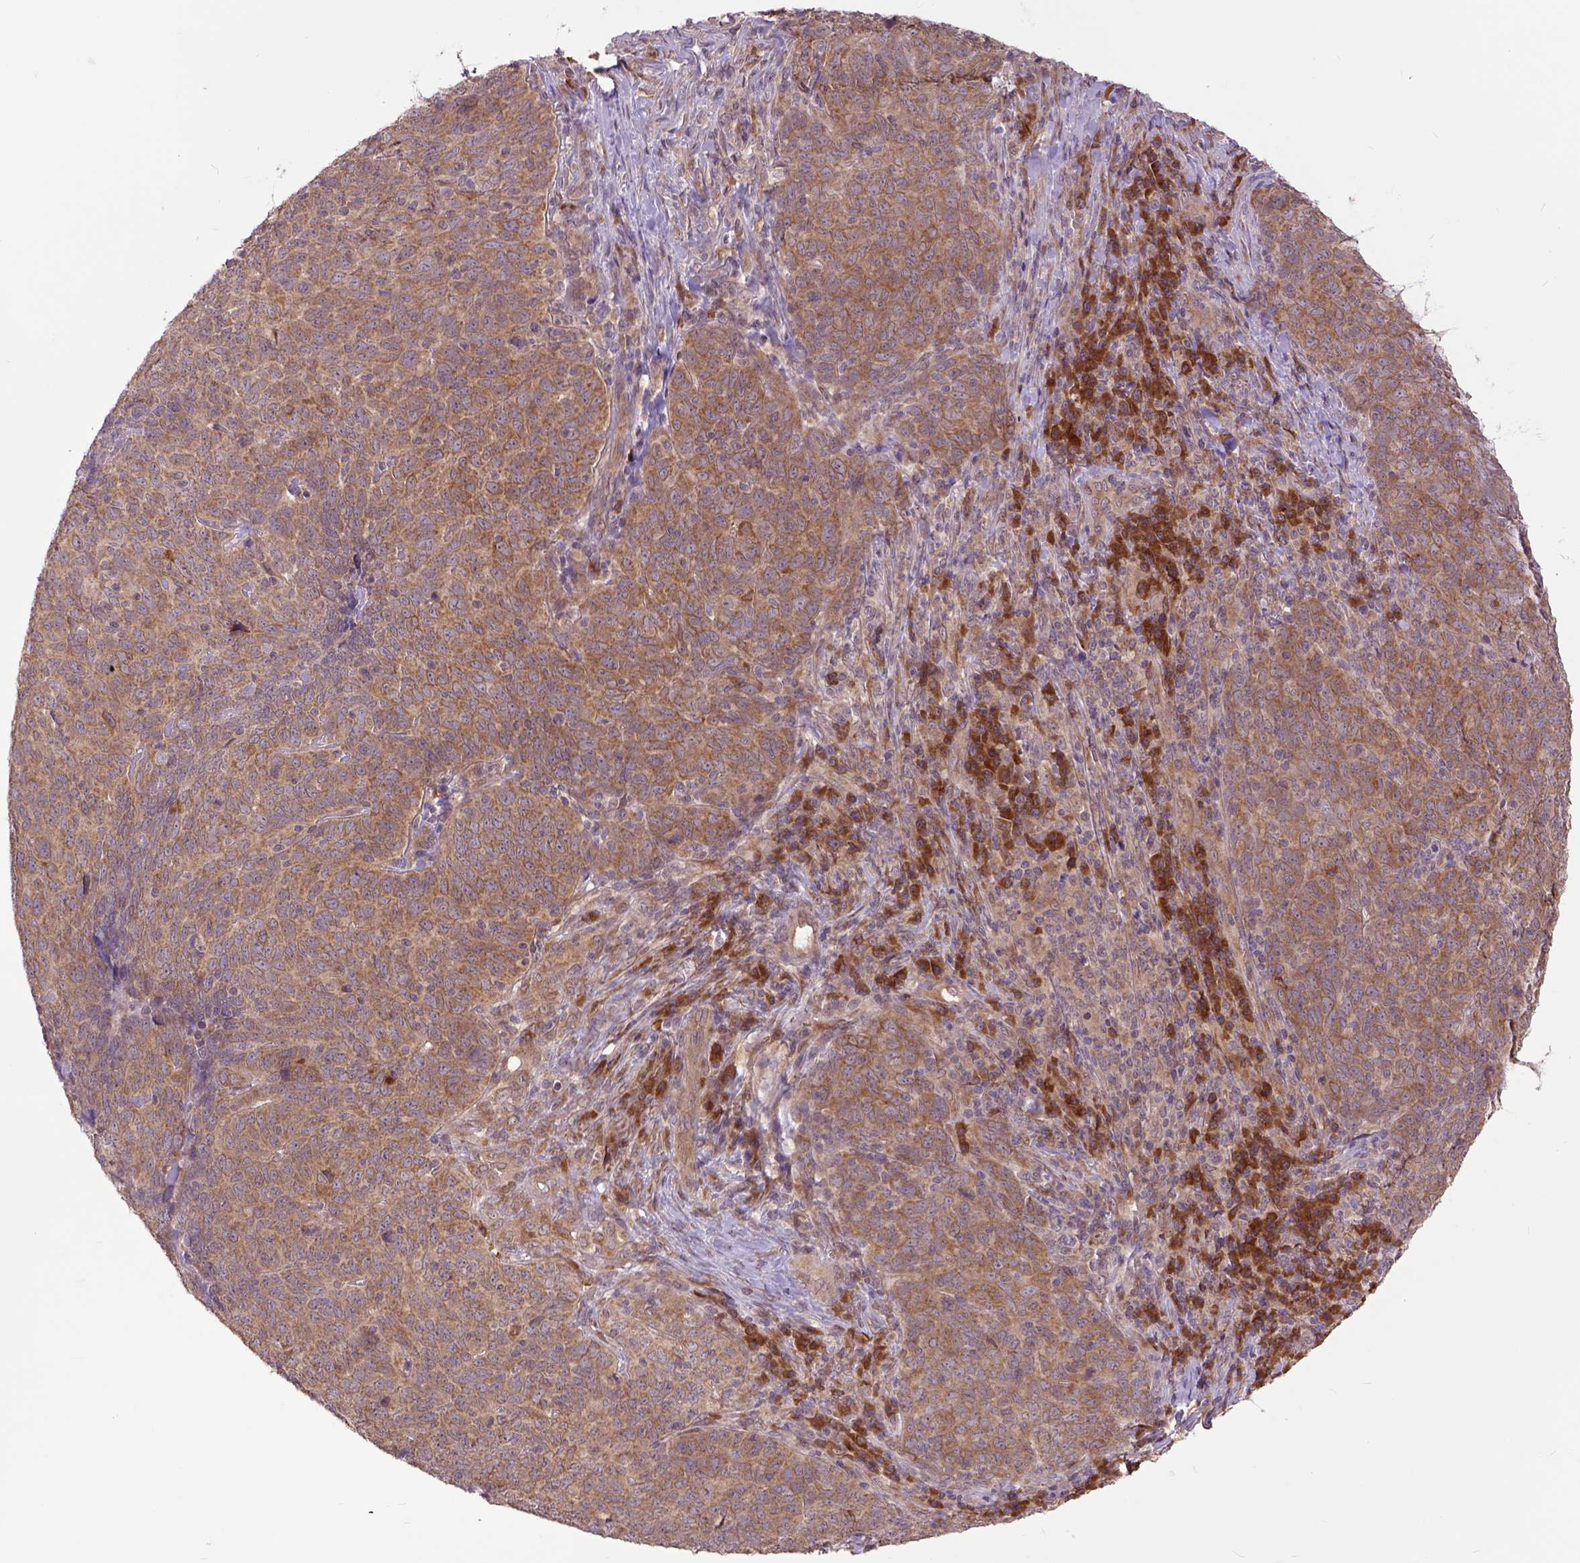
{"staining": {"intensity": "moderate", "quantity": ">75%", "location": "cytoplasmic/membranous"}, "tissue": "skin cancer", "cell_type": "Tumor cells", "image_type": "cancer", "snomed": [{"axis": "morphology", "description": "Squamous cell carcinoma, NOS"}, {"axis": "topography", "description": "Skin"}, {"axis": "topography", "description": "Anal"}], "caption": "Protein staining reveals moderate cytoplasmic/membranous expression in approximately >75% of tumor cells in skin cancer (squamous cell carcinoma). (brown staining indicates protein expression, while blue staining denotes nuclei).", "gene": "ARL1", "patient": {"sex": "female", "age": 51}}